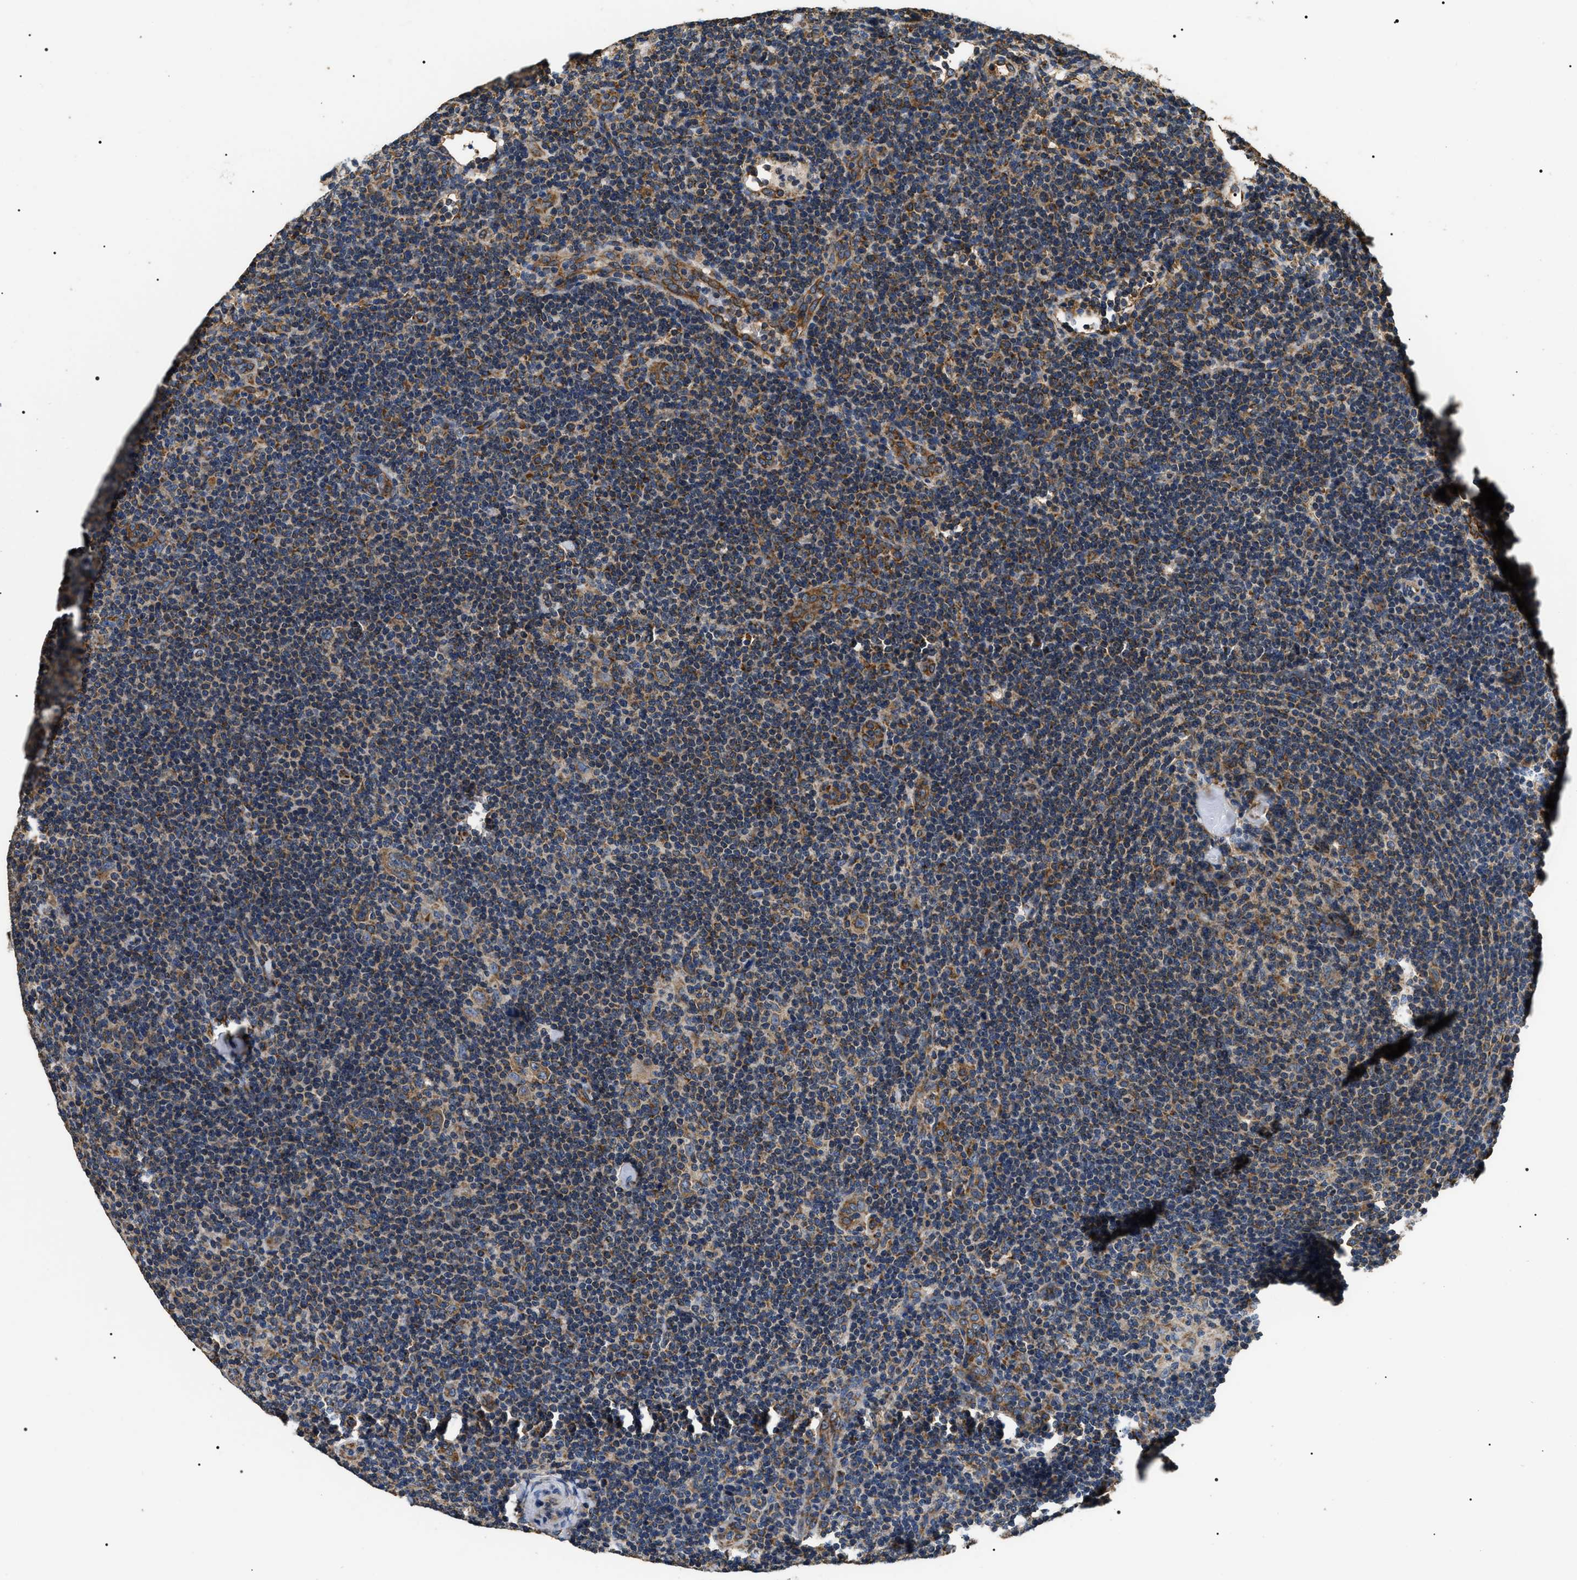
{"staining": {"intensity": "moderate", "quantity": ">75%", "location": "cytoplasmic/membranous"}, "tissue": "lymphoma", "cell_type": "Tumor cells", "image_type": "cancer", "snomed": [{"axis": "morphology", "description": "Hodgkin's disease, NOS"}, {"axis": "topography", "description": "Lymph node"}], "caption": "Brown immunohistochemical staining in human Hodgkin's disease demonstrates moderate cytoplasmic/membranous expression in approximately >75% of tumor cells.", "gene": "KTN1", "patient": {"sex": "female", "age": 57}}